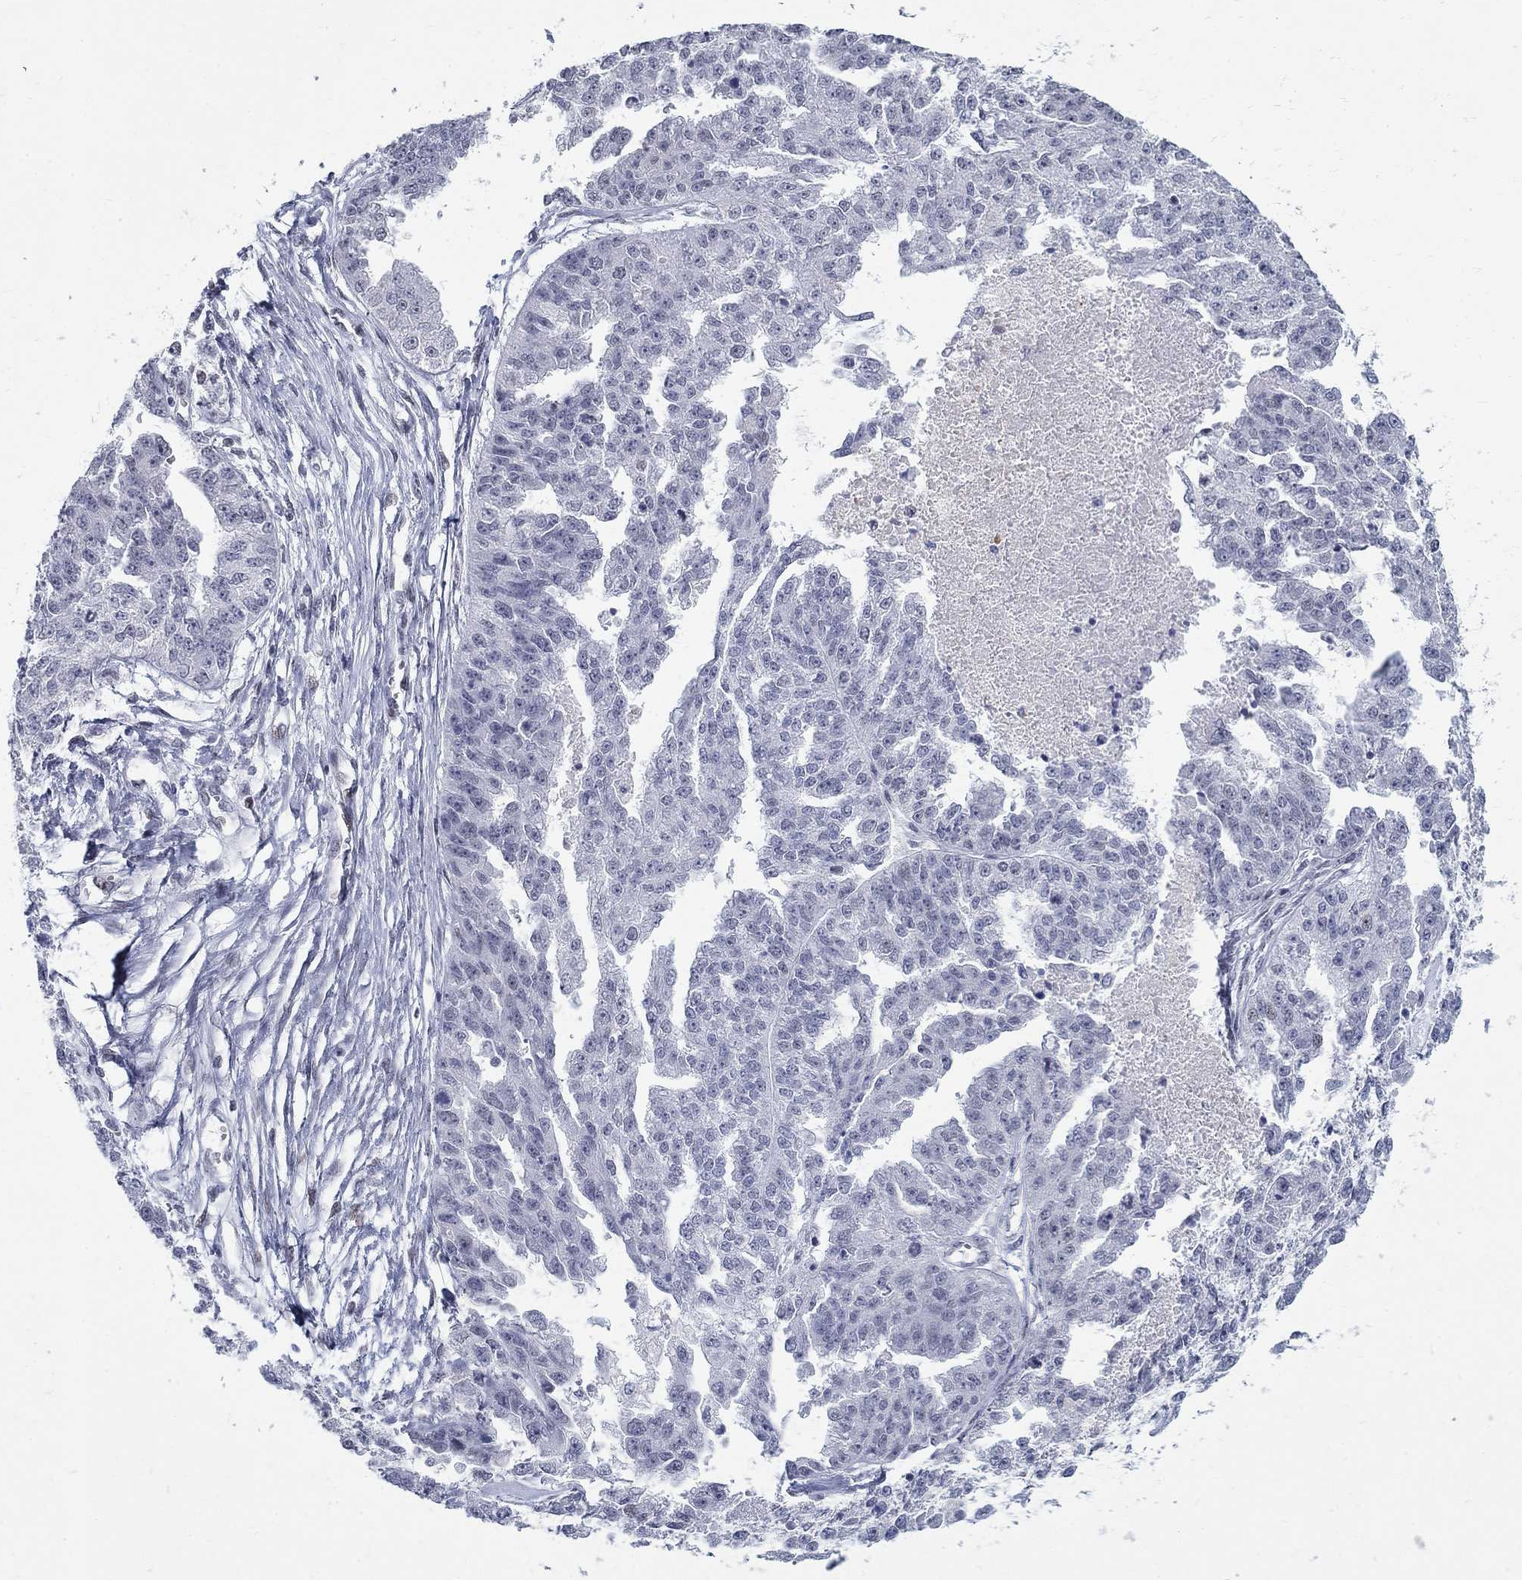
{"staining": {"intensity": "negative", "quantity": "none", "location": "none"}, "tissue": "ovarian cancer", "cell_type": "Tumor cells", "image_type": "cancer", "snomed": [{"axis": "morphology", "description": "Cystadenocarcinoma, serous, NOS"}, {"axis": "topography", "description": "Ovary"}], "caption": "Immunohistochemistry micrograph of neoplastic tissue: human ovarian cancer stained with DAB (3,3'-diaminobenzidine) displays no significant protein positivity in tumor cells.", "gene": "BHLHE22", "patient": {"sex": "female", "age": 58}}